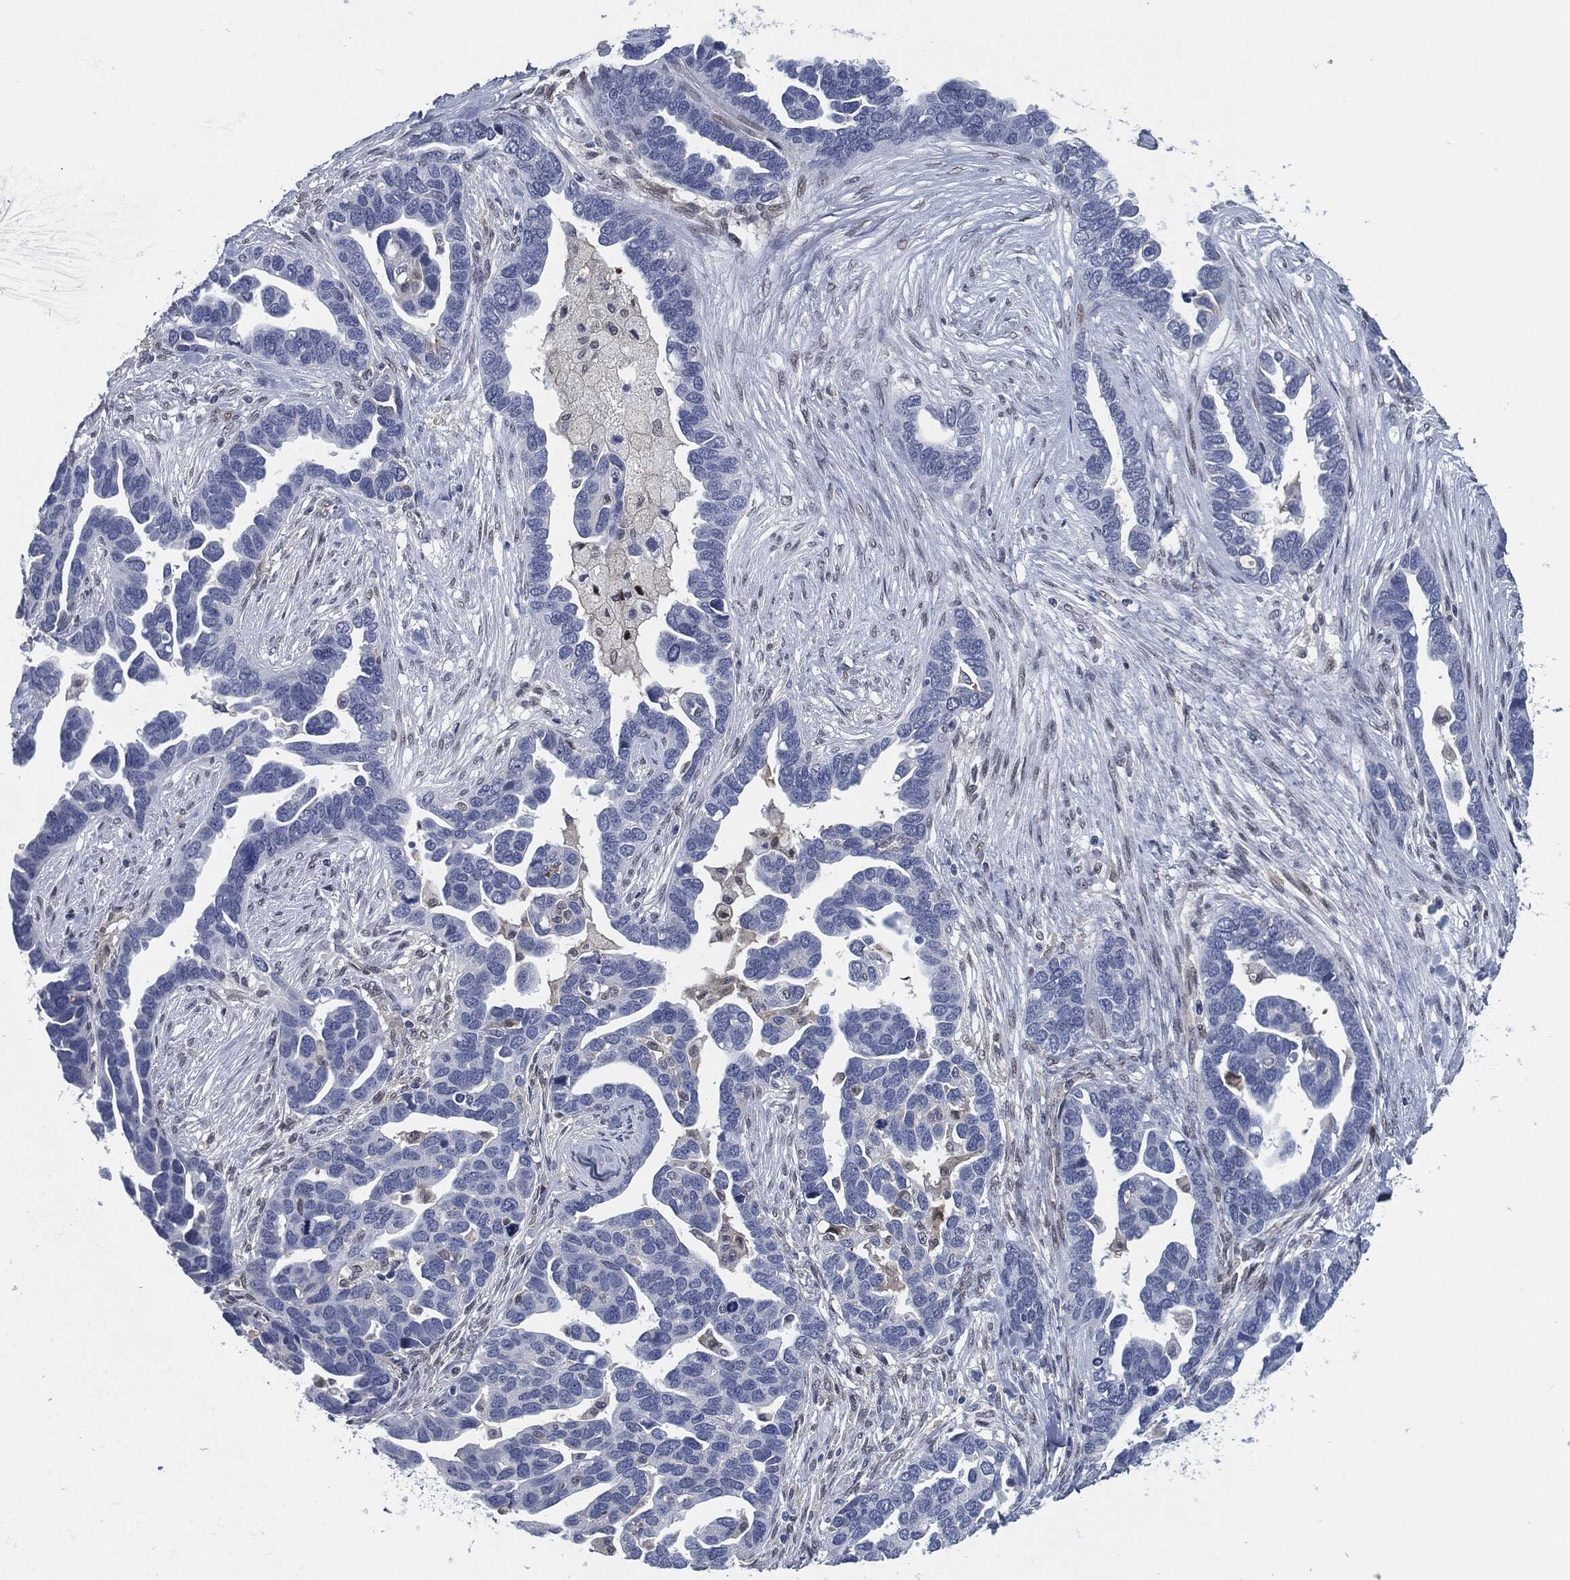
{"staining": {"intensity": "negative", "quantity": "none", "location": "none"}, "tissue": "ovarian cancer", "cell_type": "Tumor cells", "image_type": "cancer", "snomed": [{"axis": "morphology", "description": "Cystadenocarcinoma, serous, NOS"}, {"axis": "topography", "description": "Ovary"}], "caption": "A photomicrograph of human ovarian cancer is negative for staining in tumor cells.", "gene": "PROM1", "patient": {"sex": "female", "age": 54}}